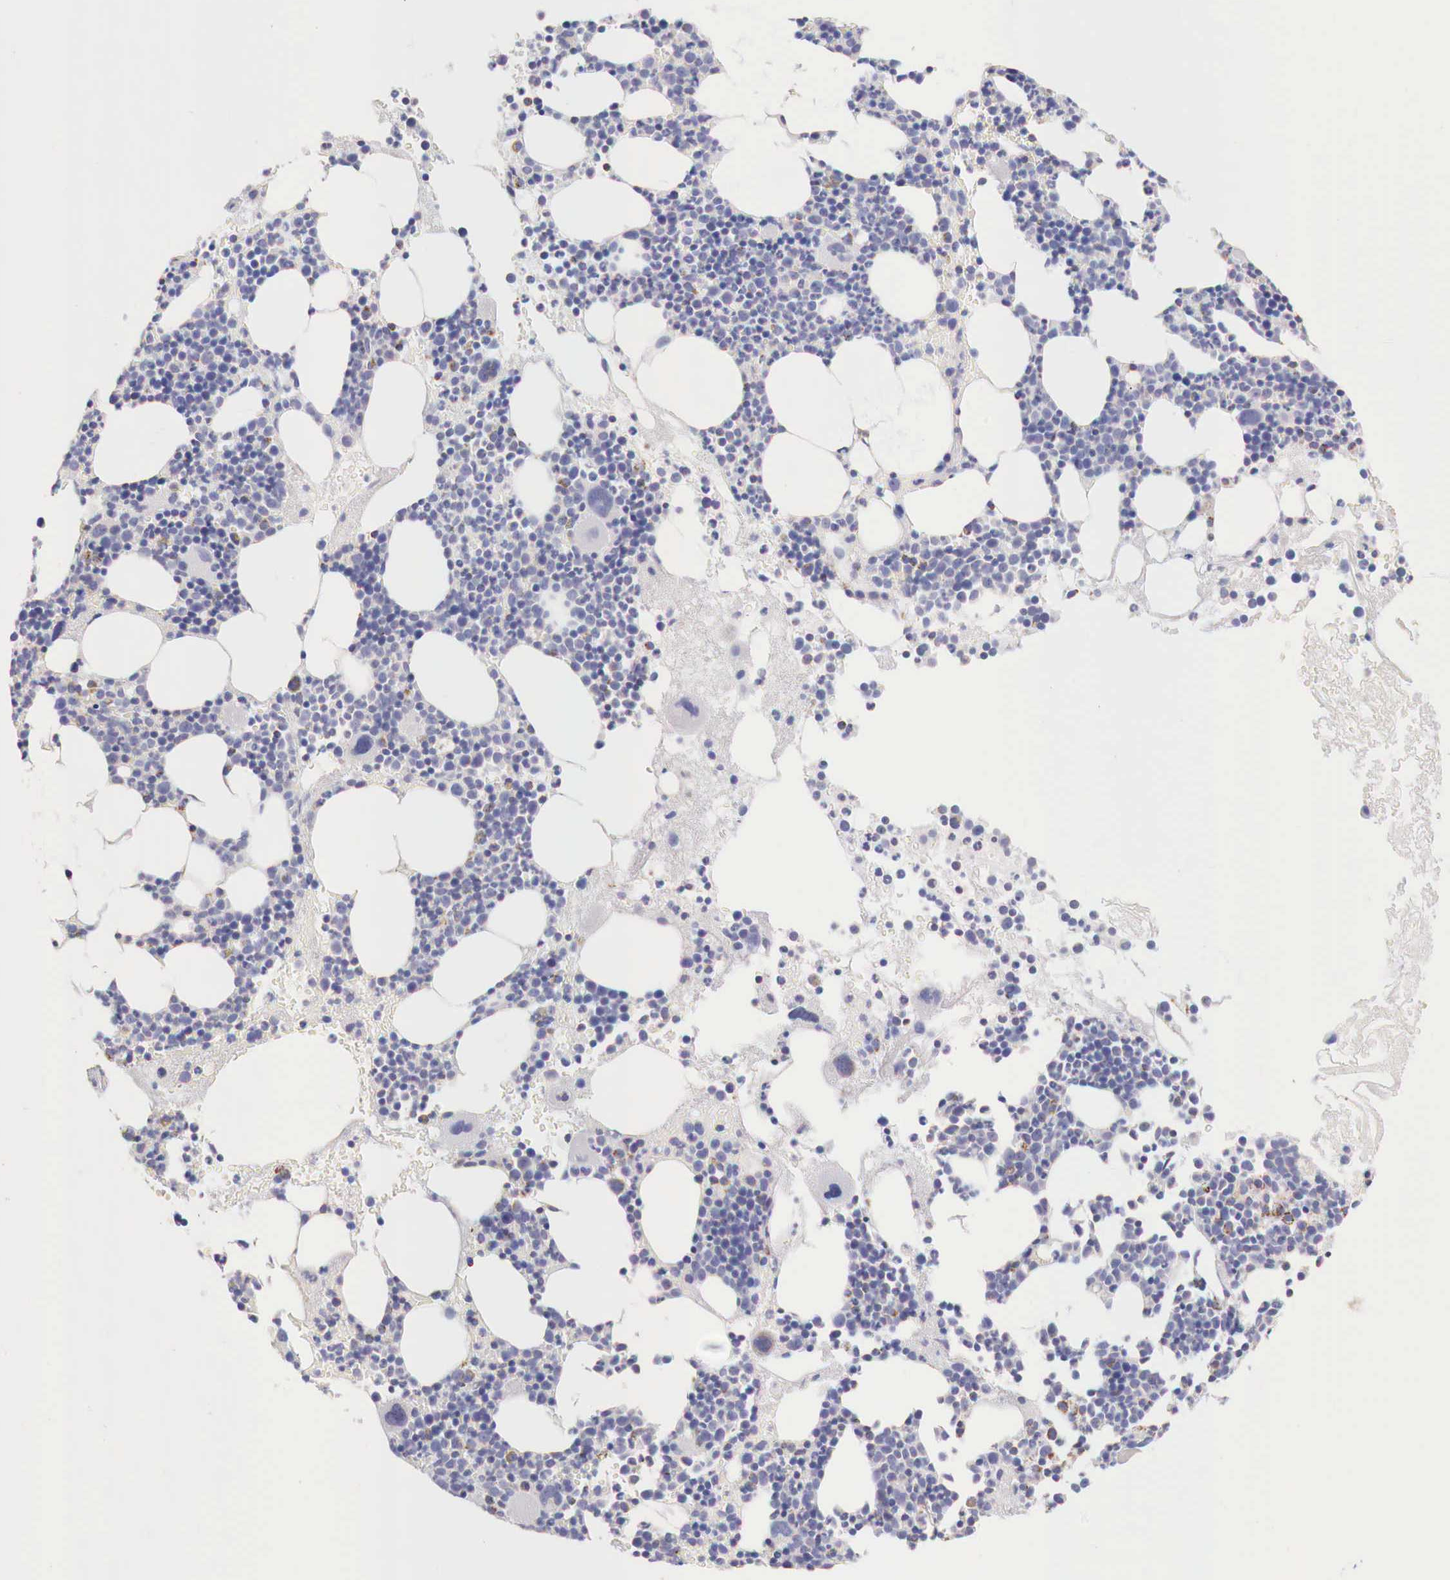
{"staining": {"intensity": "moderate", "quantity": "<25%", "location": "cytoplasmic/membranous"}, "tissue": "bone marrow", "cell_type": "Hematopoietic cells", "image_type": "normal", "snomed": [{"axis": "morphology", "description": "Normal tissue, NOS"}, {"axis": "topography", "description": "Bone marrow"}], "caption": "Brown immunohistochemical staining in benign human bone marrow demonstrates moderate cytoplasmic/membranous positivity in about <25% of hematopoietic cells. (DAB IHC with brightfield microscopy, high magnification).", "gene": "IDH3G", "patient": {"sex": "male", "age": 75}}